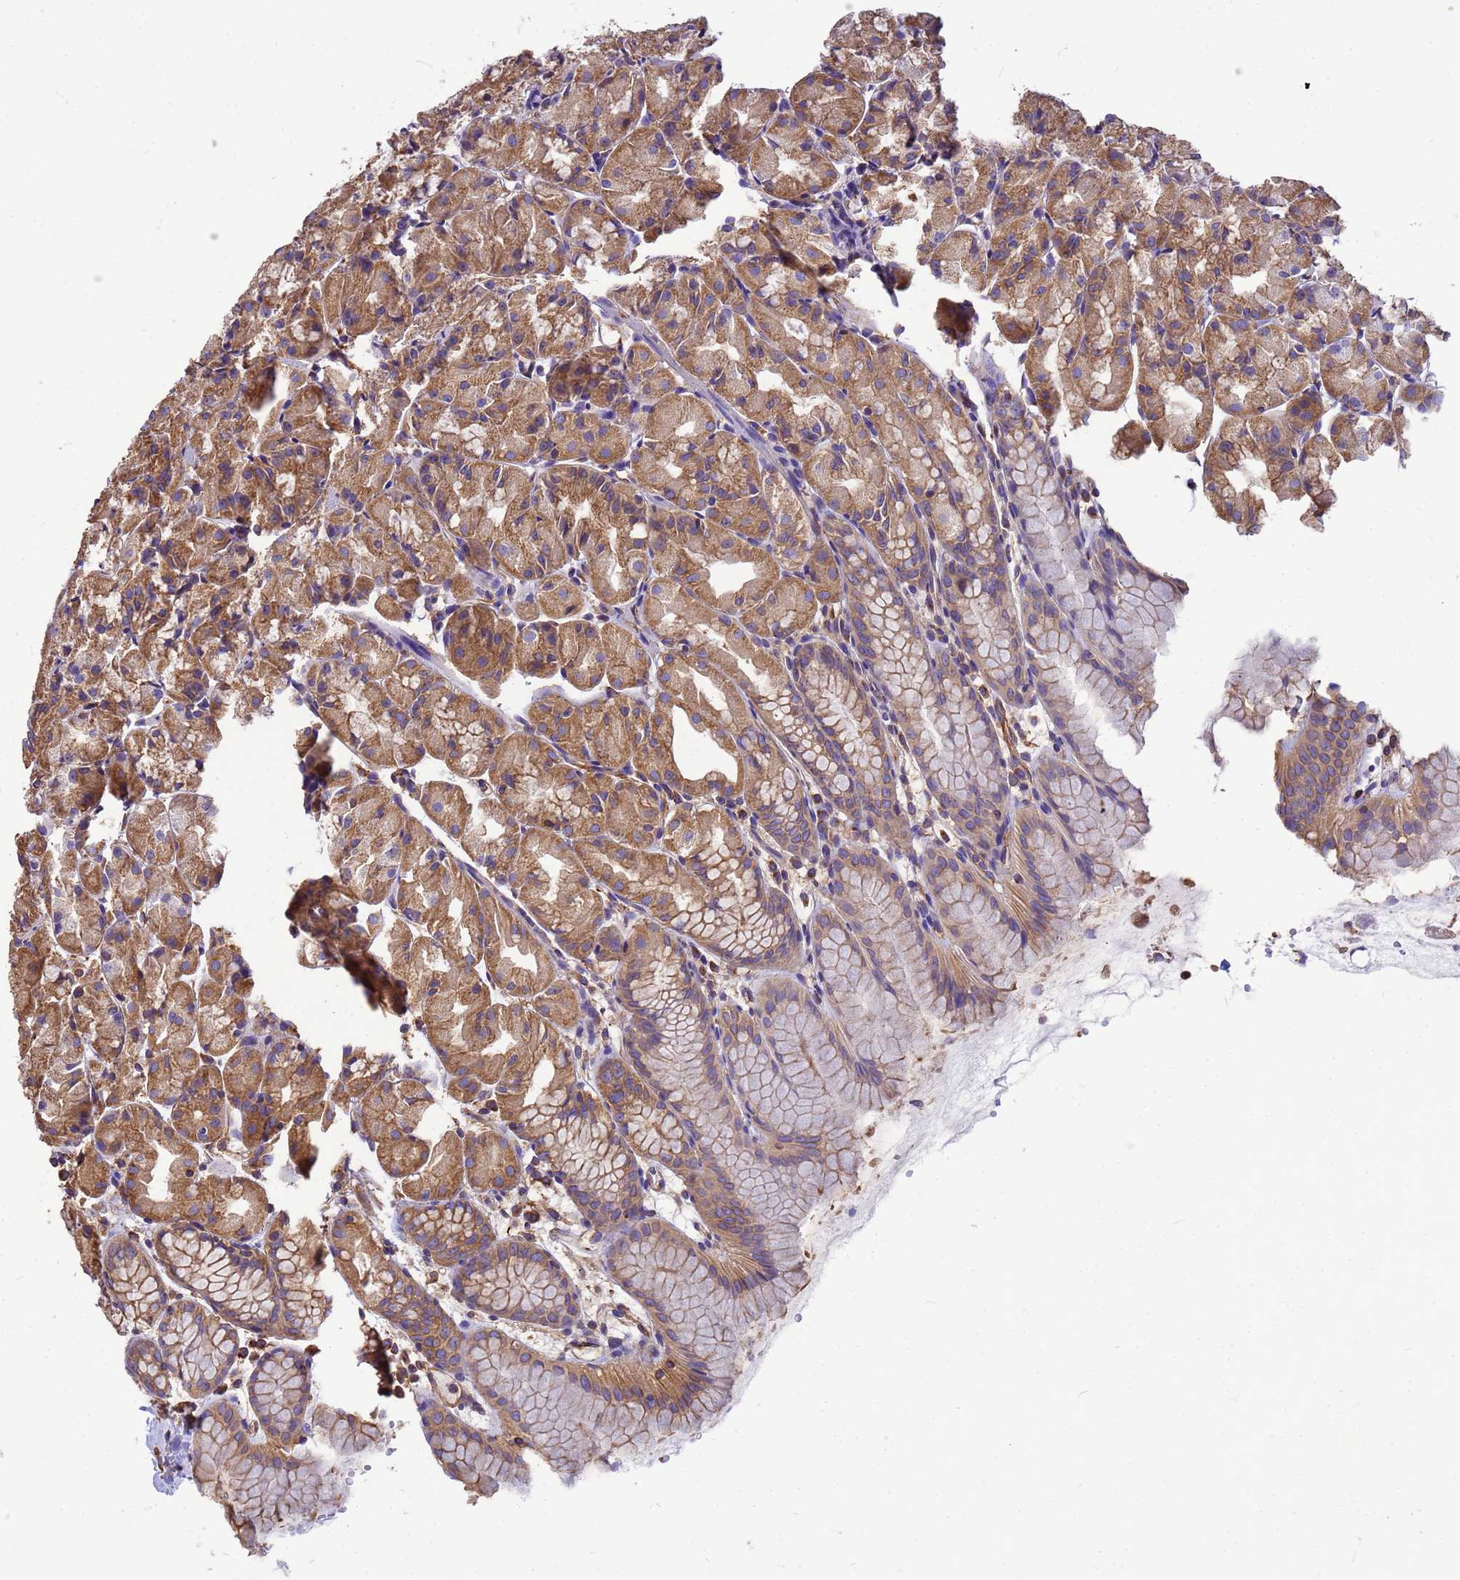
{"staining": {"intensity": "moderate", "quantity": ">75%", "location": "cytoplasmic/membranous"}, "tissue": "stomach", "cell_type": "Glandular cells", "image_type": "normal", "snomed": [{"axis": "morphology", "description": "Normal tissue, NOS"}, {"axis": "topography", "description": "Stomach, upper"}], "caption": "An IHC micrograph of normal tissue is shown. Protein staining in brown shows moderate cytoplasmic/membranous positivity in stomach within glandular cells. Immunohistochemistry (ihc) stains the protein of interest in brown and the nuclei are stained blue.", "gene": "ENSG00000198211", "patient": {"sex": "male", "age": 47}}